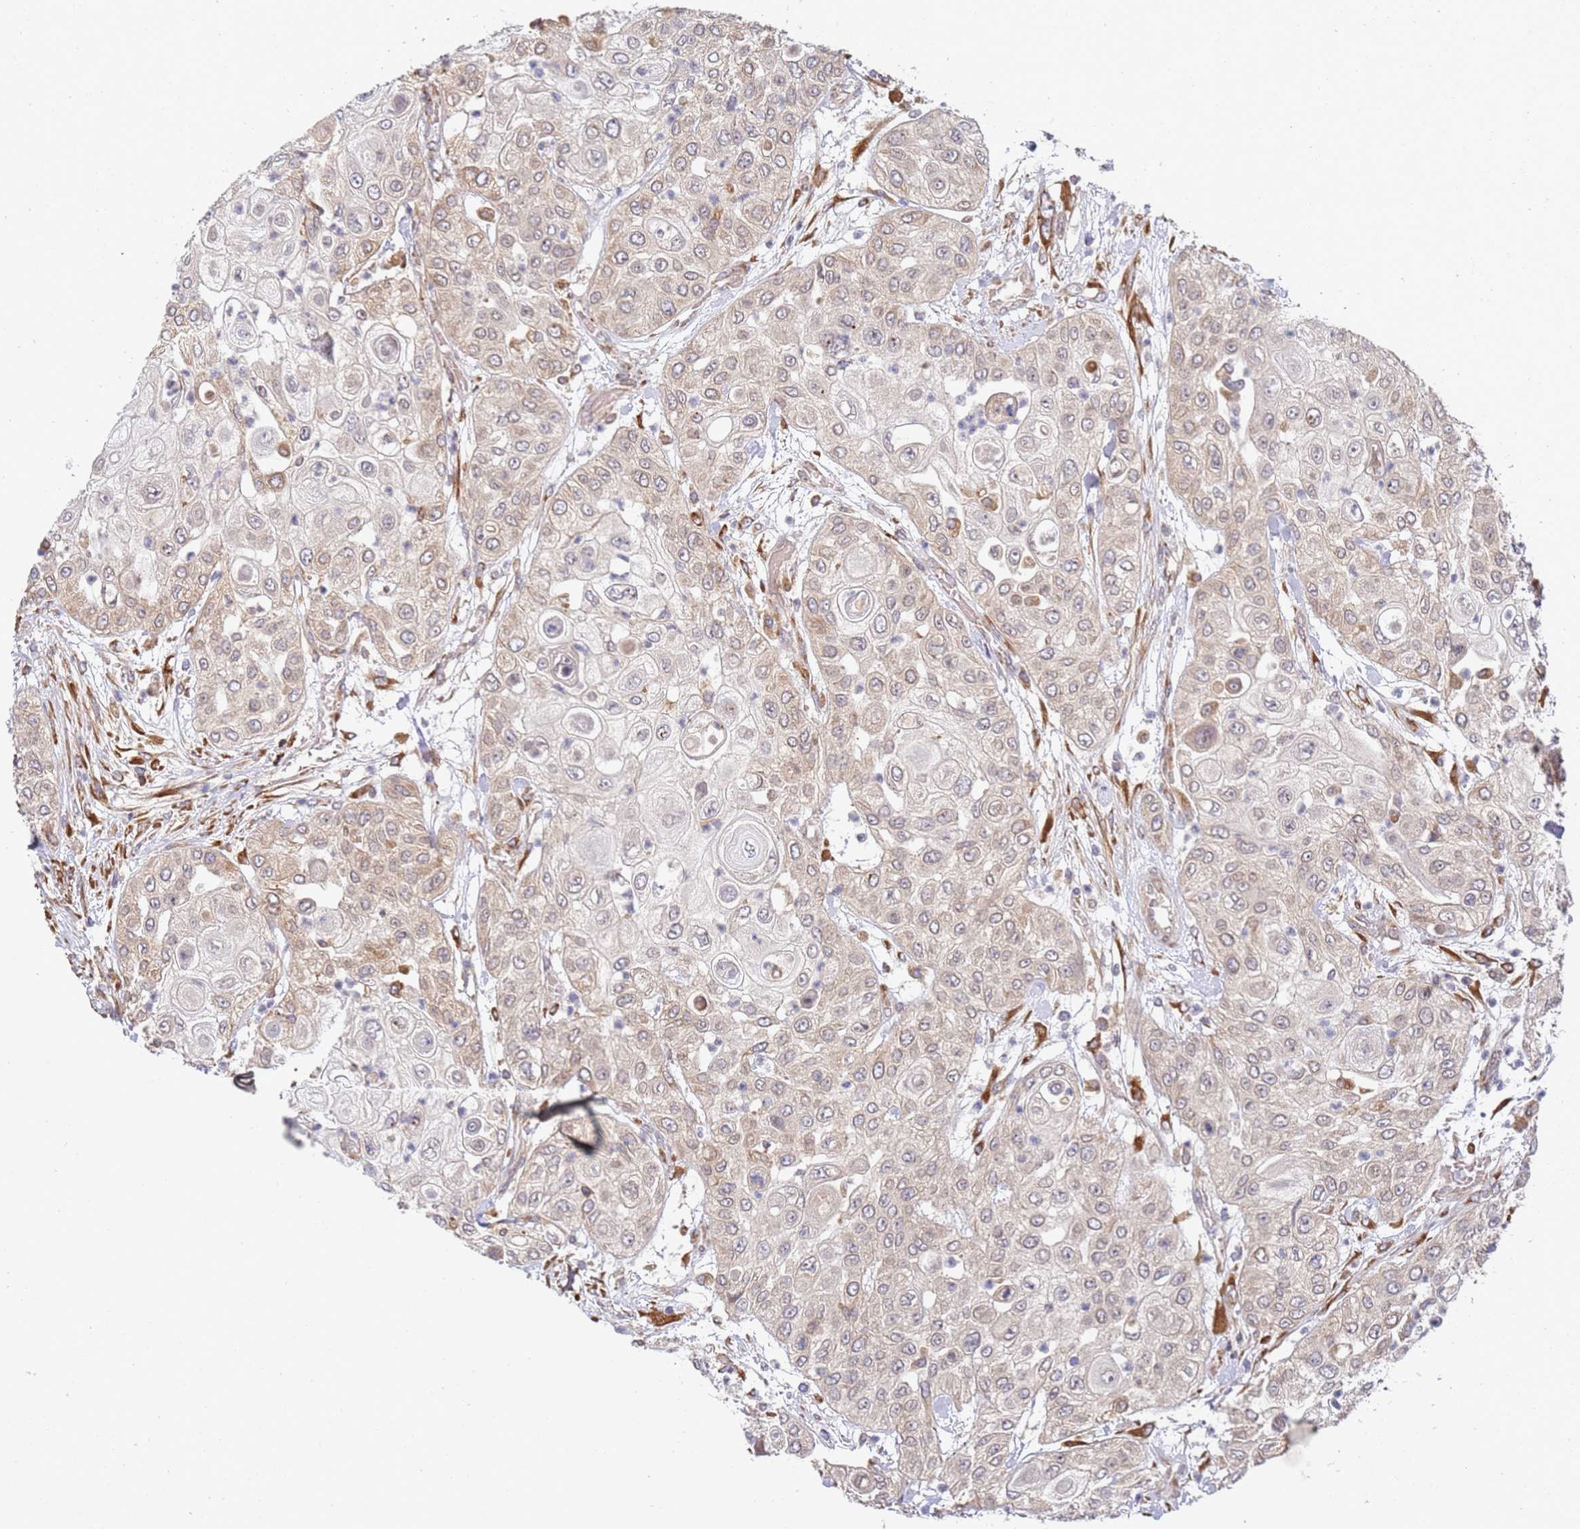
{"staining": {"intensity": "weak", "quantity": "<25%", "location": "cytoplasmic/membranous"}, "tissue": "urothelial cancer", "cell_type": "Tumor cells", "image_type": "cancer", "snomed": [{"axis": "morphology", "description": "Urothelial carcinoma, High grade"}, {"axis": "topography", "description": "Urinary bladder"}], "caption": "High power microscopy image of an immunohistochemistry image of urothelial carcinoma (high-grade), revealing no significant staining in tumor cells.", "gene": "VRK2", "patient": {"sex": "female", "age": 79}}